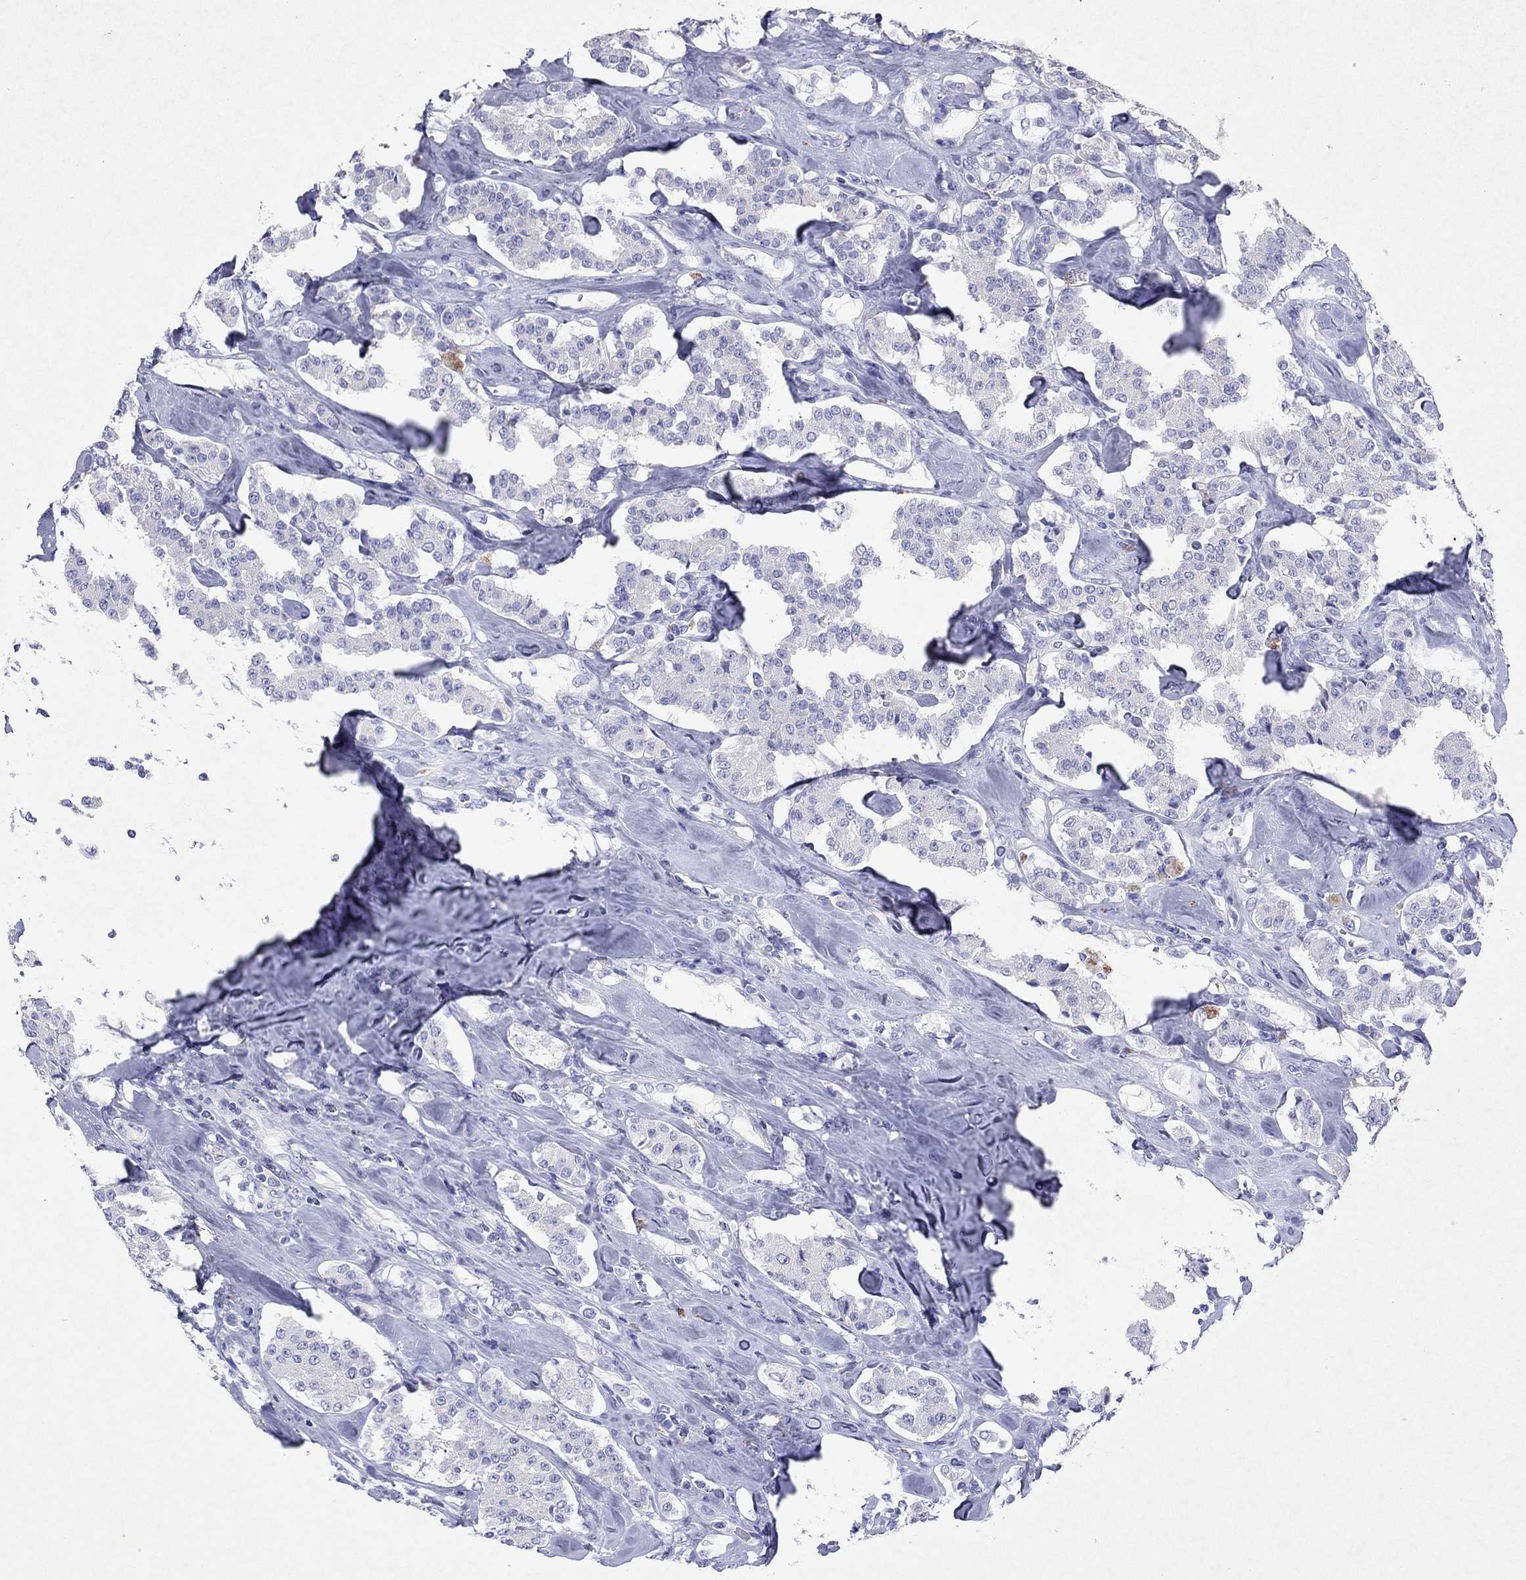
{"staining": {"intensity": "negative", "quantity": "none", "location": "none"}, "tissue": "carcinoid", "cell_type": "Tumor cells", "image_type": "cancer", "snomed": [{"axis": "morphology", "description": "Carcinoid, malignant, NOS"}, {"axis": "topography", "description": "Pancreas"}], "caption": "Tumor cells show no significant protein expression in carcinoid.", "gene": "ARMC12", "patient": {"sex": "male", "age": 41}}